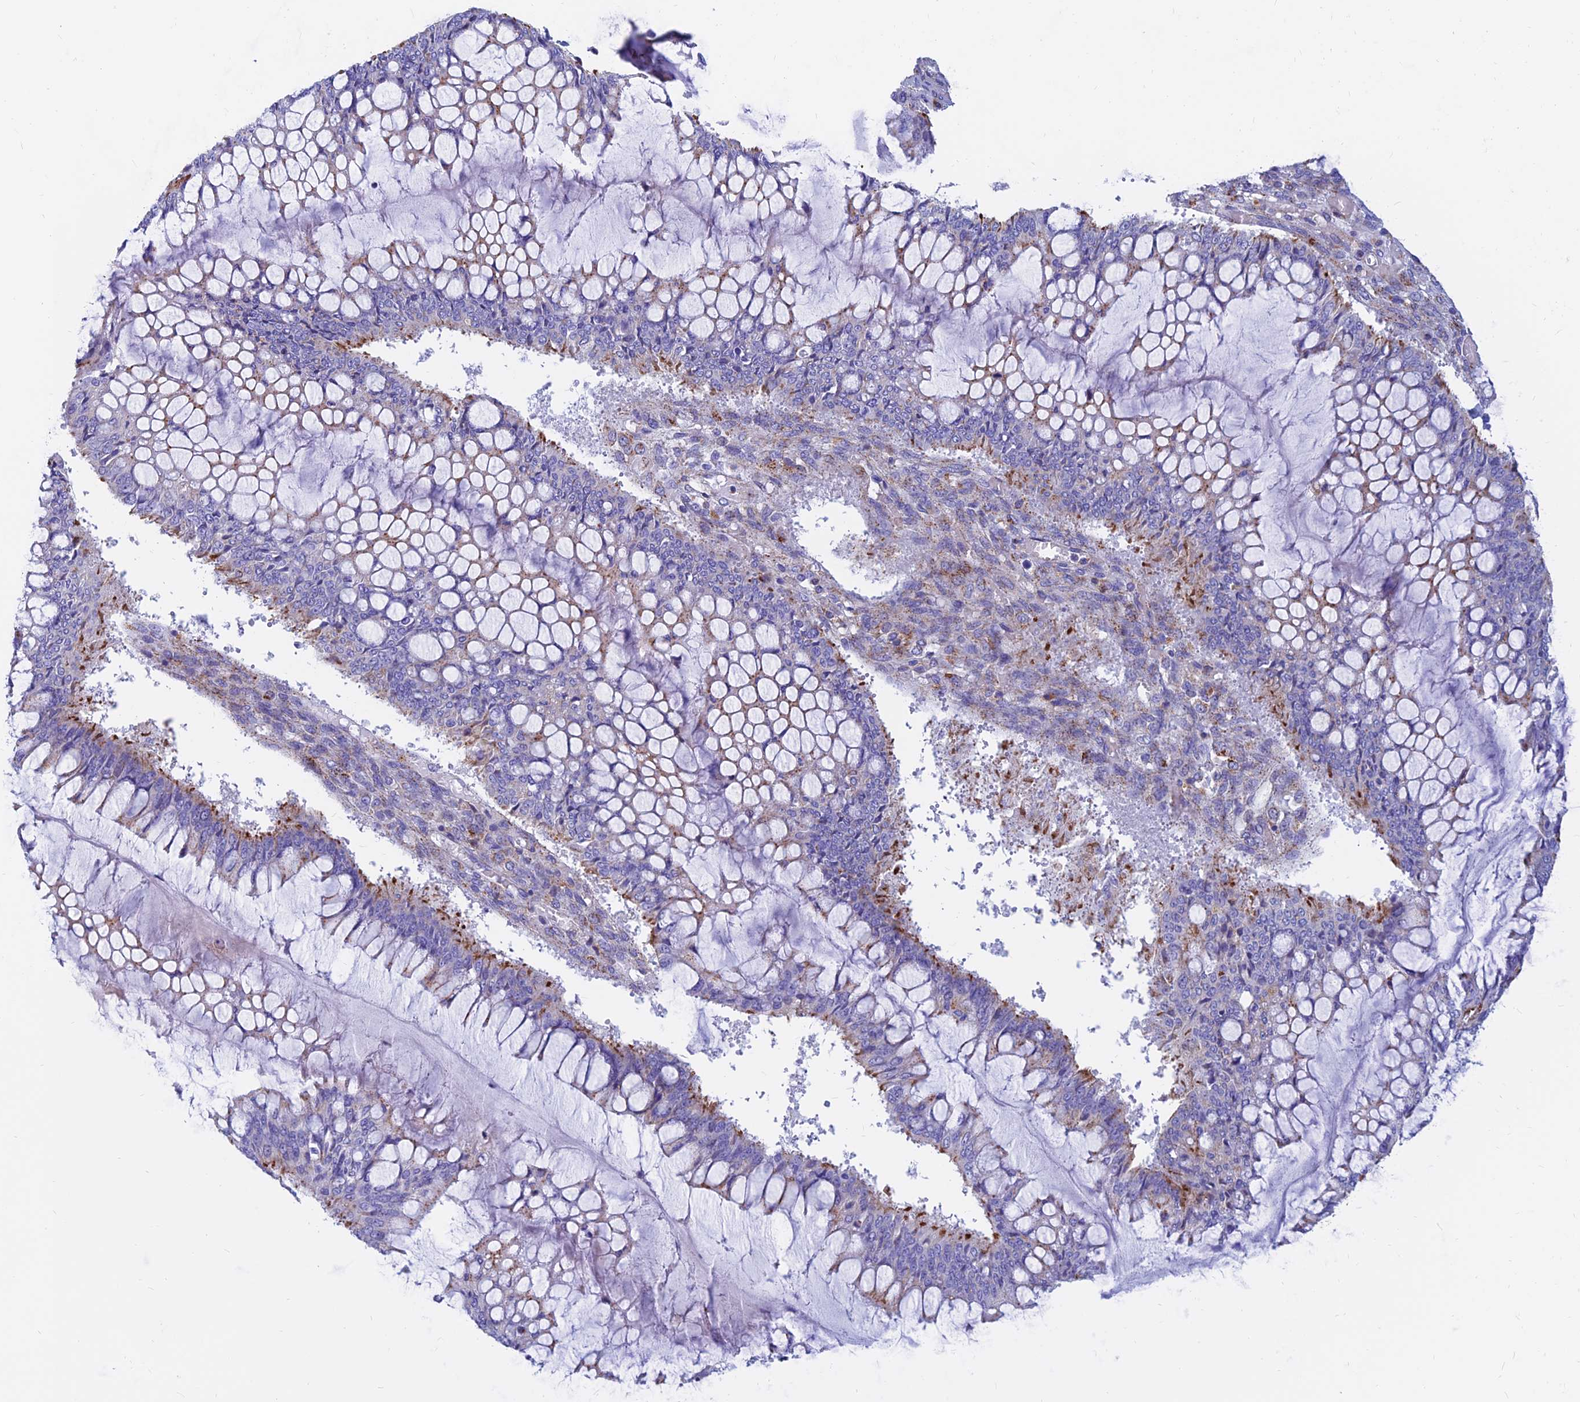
{"staining": {"intensity": "moderate", "quantity": "<25%", "location": "cytoplasmic/membranous"}, "tissue": "ovarian cancer", "cell_type": "Tumor cells", "image_type": "cancer", "snomed": [{"axis": "morphology", "description": "Cystadenocarcinoma, mucinous, NOS"}, {"axis": "topography", "description": "Ovary"}], "caption": "High-magnification brightfield microscopy of ovarian cancer (mucinous cystadenocarcinoma) stained with DAB (3,3'-diaminobenzidine) (brown) and counterstained with hematoxylin (blue). tumor cells exhibit moderate cytoplasmic/membranous positivity is present in approximately<25% of cells. The staining was performed using DAB (3,3'-diaminobenzidine), with brown indicating positive protein expression. Nuclei are stained blue with hematoxylin.", "gene": "SPNS1", "patient": {"sex": "female", "age": 73}}